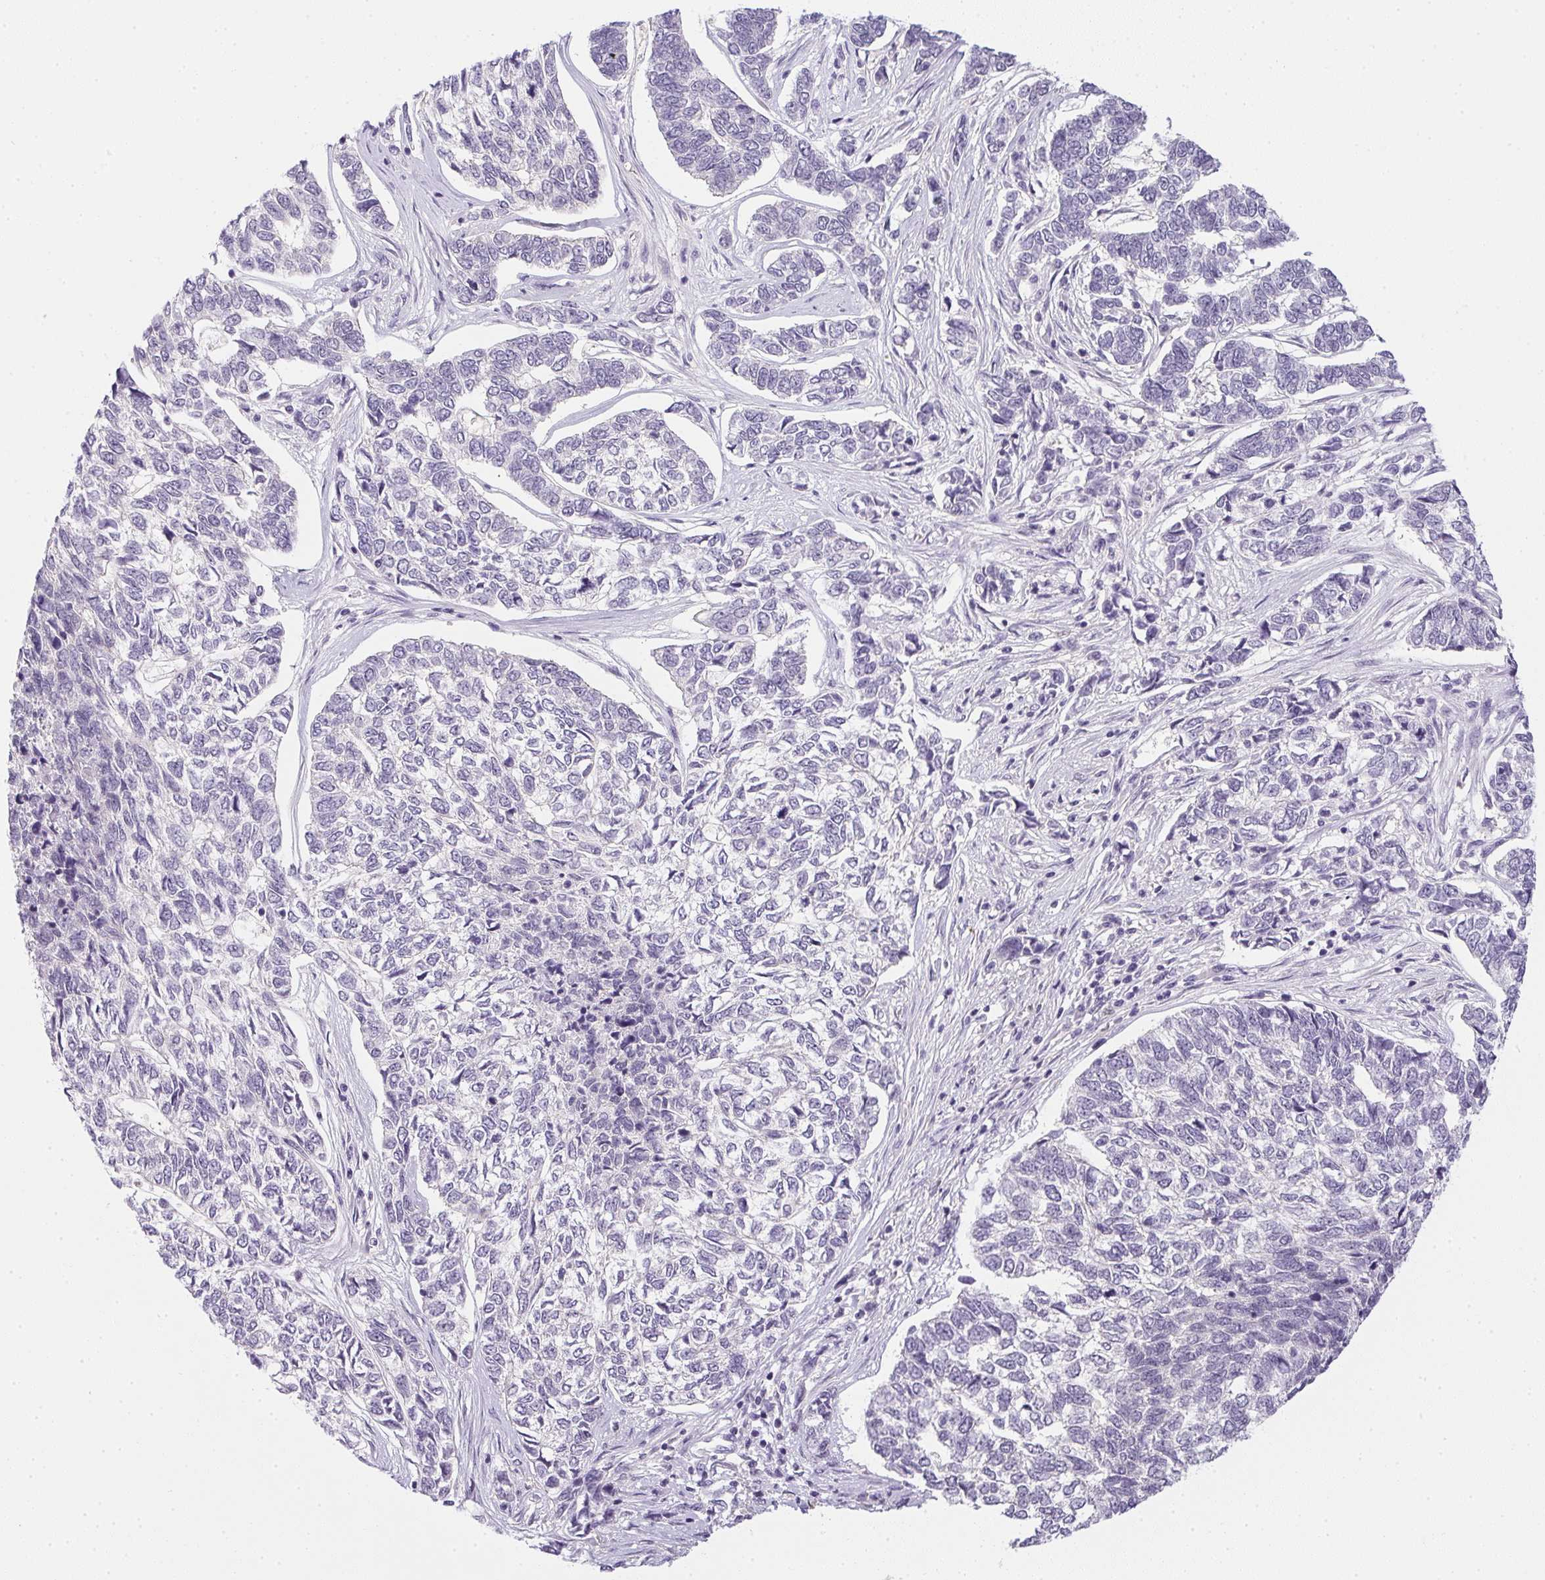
{"staining": {"intensity": "negative", "quantity": "none", "location": "none"}, "tissue": "skin cancer", "cell_type": "Tumor cells", "image_type": "cancer", "snomed": [{"axis": "morphology", "description": "Basal cell carcinoma"}, {"axis": "topography", "description": "Skin"}], "caption": "Immunohistochemistry photomicrograph of skin basal cell carcinoma stained for a protein (brown), which reveals no staining in tumor cells.", "gene": "DNAJC5G", "patient": {"sex": "female", "age": 65}}